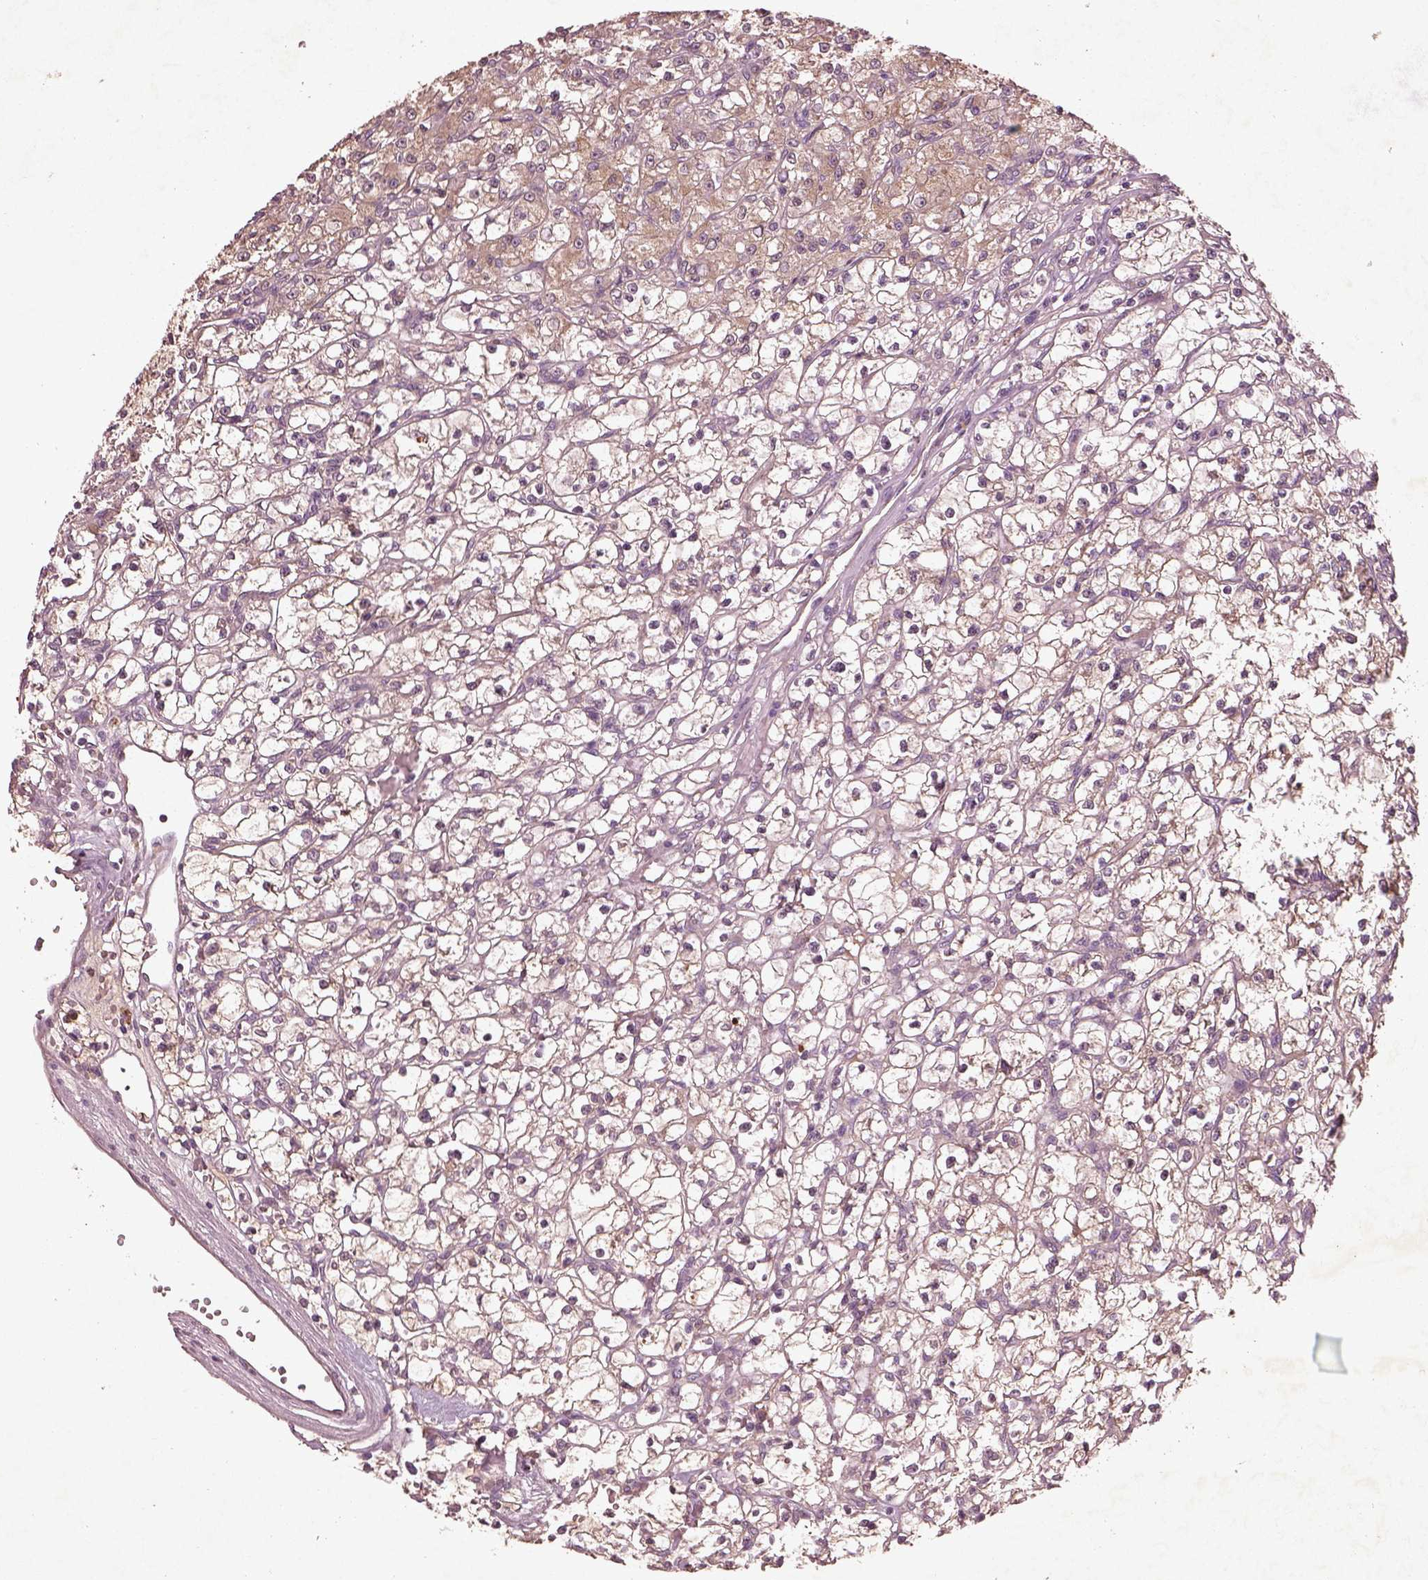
{"staining": {"intensity": "weak", "quantity": ">75%", "location": "cytoplasmic/membranous"}, "tissue": "renal cancer", "cell_type": "Tumor cells", "image_type": "cancer", "snomed": [{"axis": "morphology", "description": "Adenocarcinoma, NOS"}, {"axis": "topography", "description": "Kidney"}], "caption": "Immunohistochemistry (IHC) (DAB) staining of human adenocarcinoma (renal) exhibits weak cytoplasmic/membranous protein staining in about >75% of tumor cells.", "gene": "FAM234A", "patient": {"sex": "female", "age": 59}}